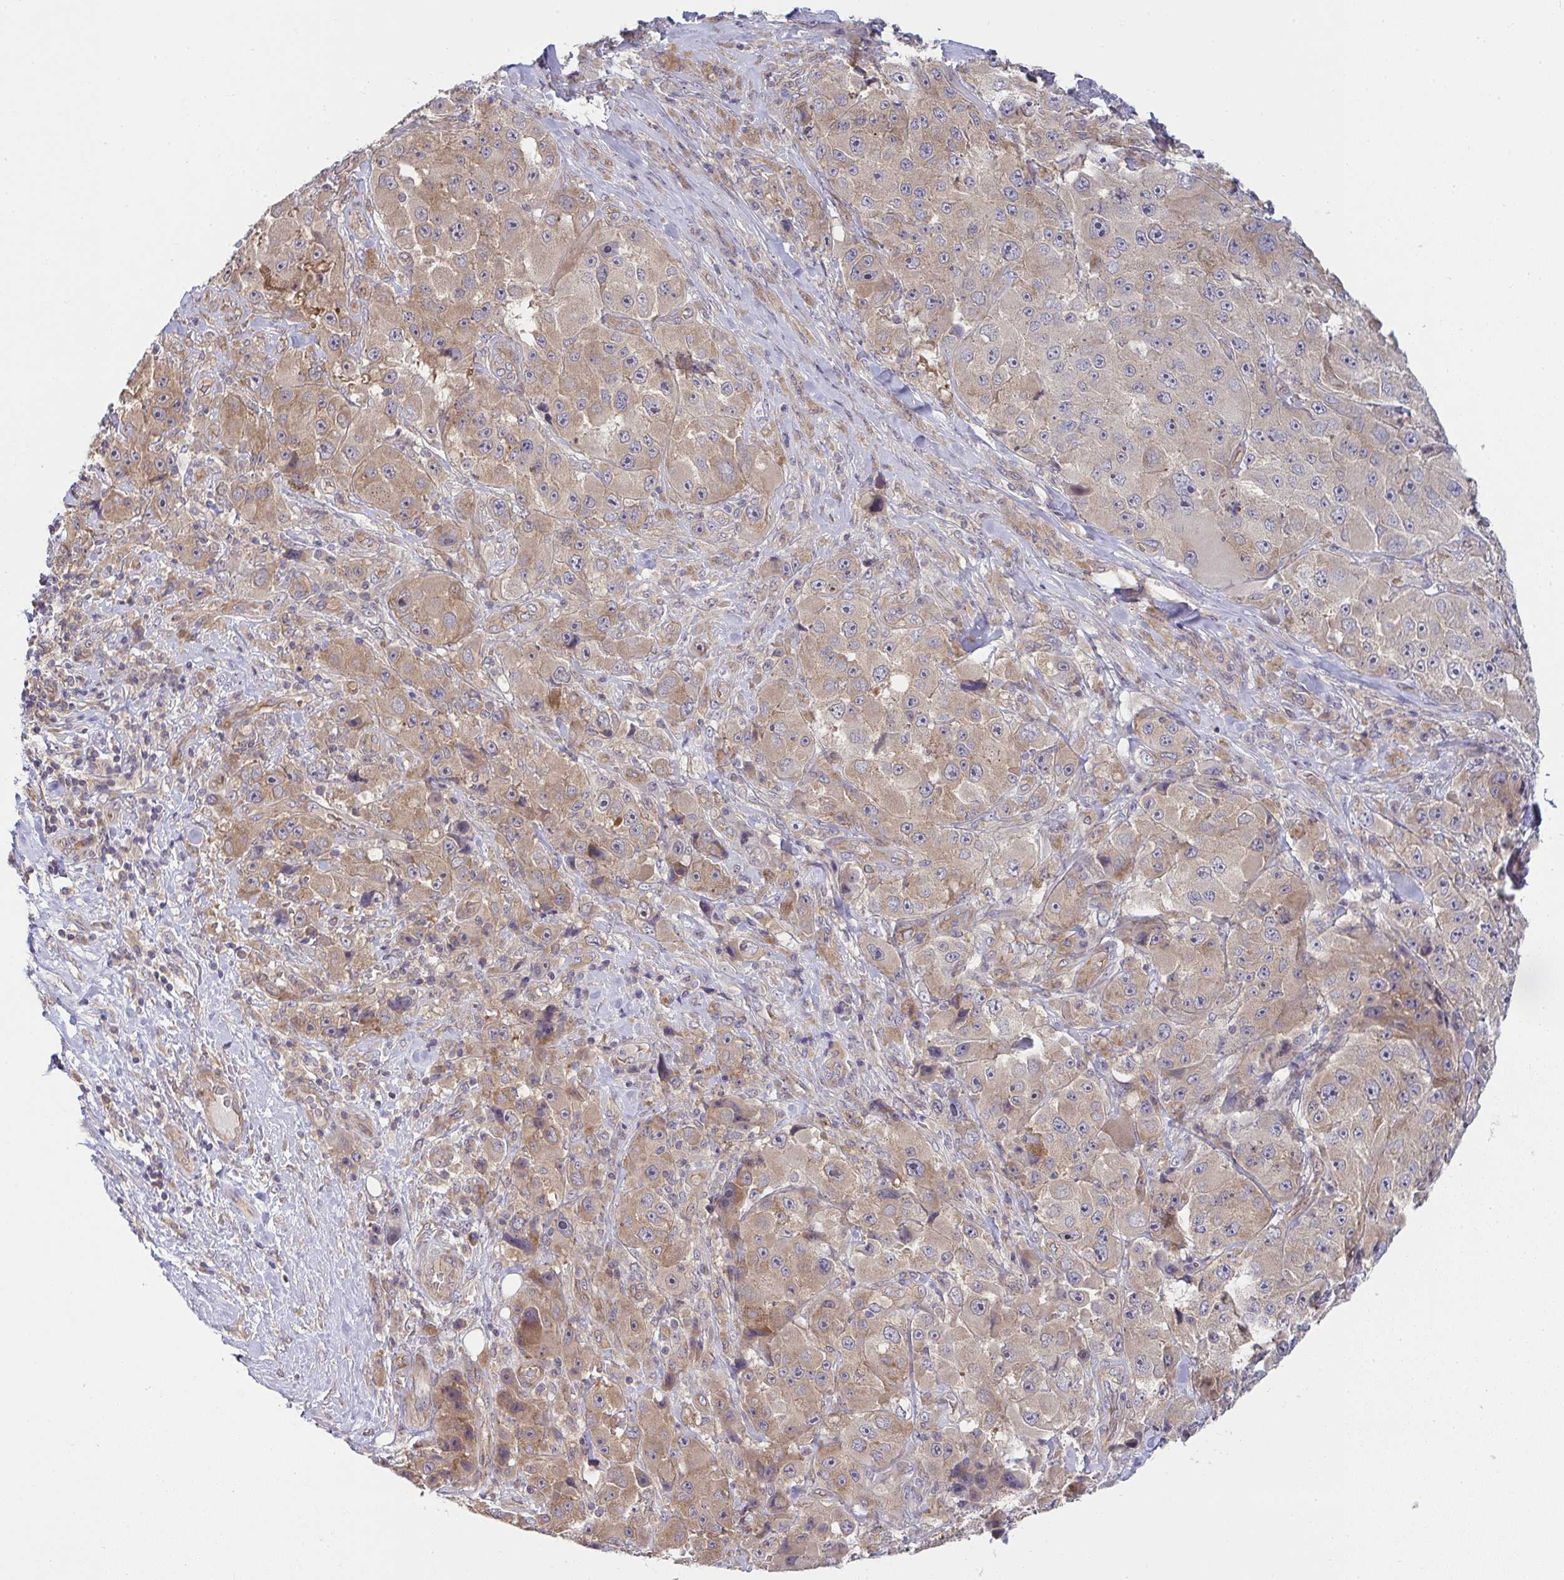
{"staining": {"intensity": "moderate", "quantity": ">75%", "location": "cytoplasmic/membranous"}, "tissue": "melanoma", "cell_type": "Tumor cells", "image_type": "cancer", "snomed": [{"axis": "morphology", "description": "Malignant melanoma, Metastatic site"}, {"axis": "topography", "description": "Lymph node"}], "caption": "Immunohistochemistry image of neoplastic tissue: malignant melanoma (metastatic site) stained using IHC demonstrates medium levels of moderate protein expression localized specifically in the cytoplasmic/membranous of tumor cells, appearing as a cytoplasmic/membranous brown color.", "gene": "CASP9", "patient": {"sex": "male", "age": 62}}